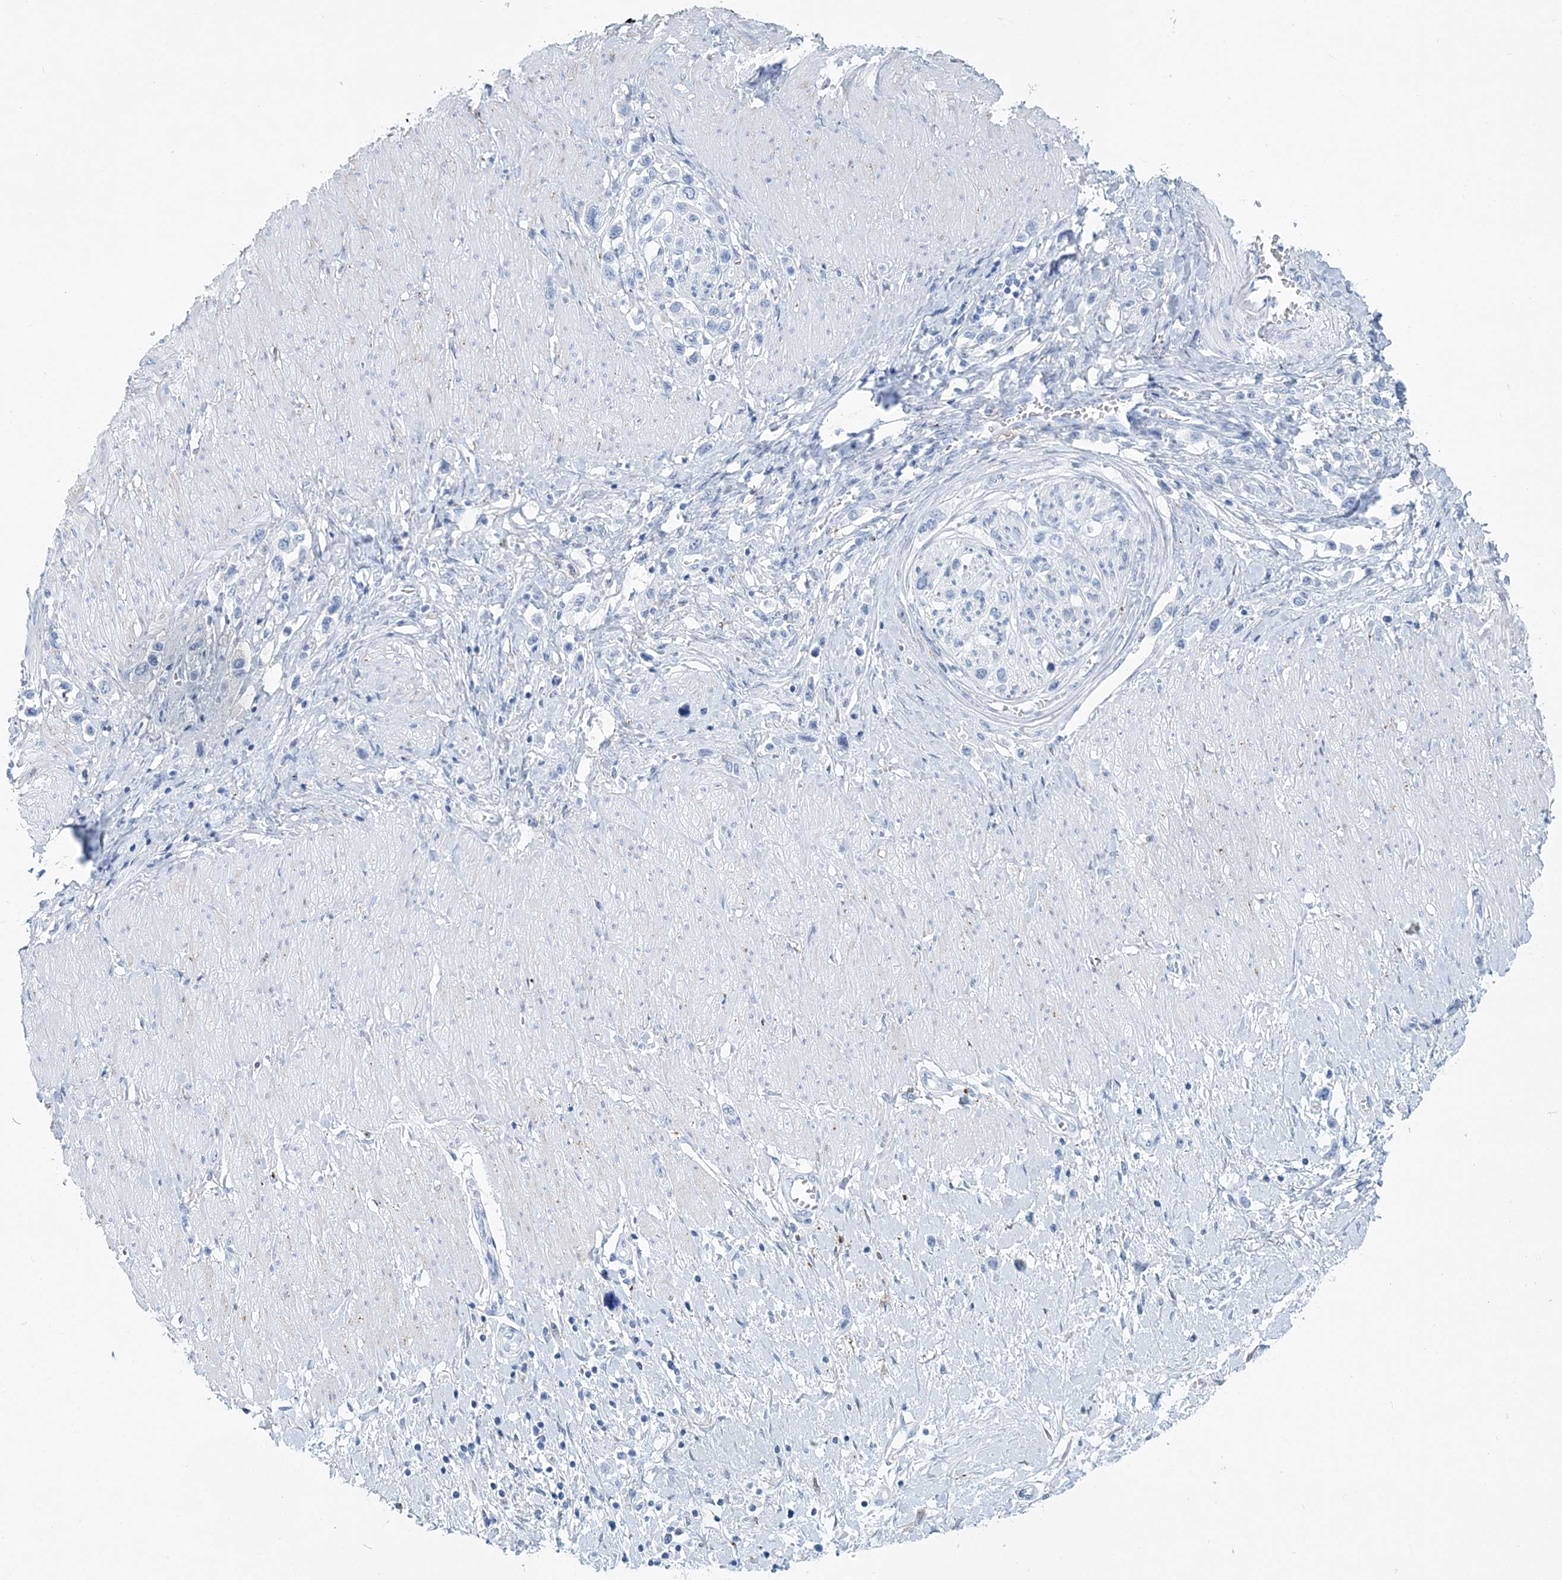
{"staining": {"intensity": "negative", "quantity": "none", "location": "none"}, "tissue": "stomach cancer", "cell_type": "Tumor cells", "image_type": "cancer", "snomed": [{"axis": "morphology", "description": "Normal tissue, NOS"}, {"axis": "morphology", "description": "Adenocarcinoma, NOS"}, {"axis": "topography", "description": "Stomach, upper"}, {"axis": "topography", "description": "Stomach"}], "caption": "This is an IHC photomicrograph of adenocarcinoma (stomach). There is no positivity in tumor cells.", "gene": "NKX6-1", "patient": {"sex": "female", "age": 65}}